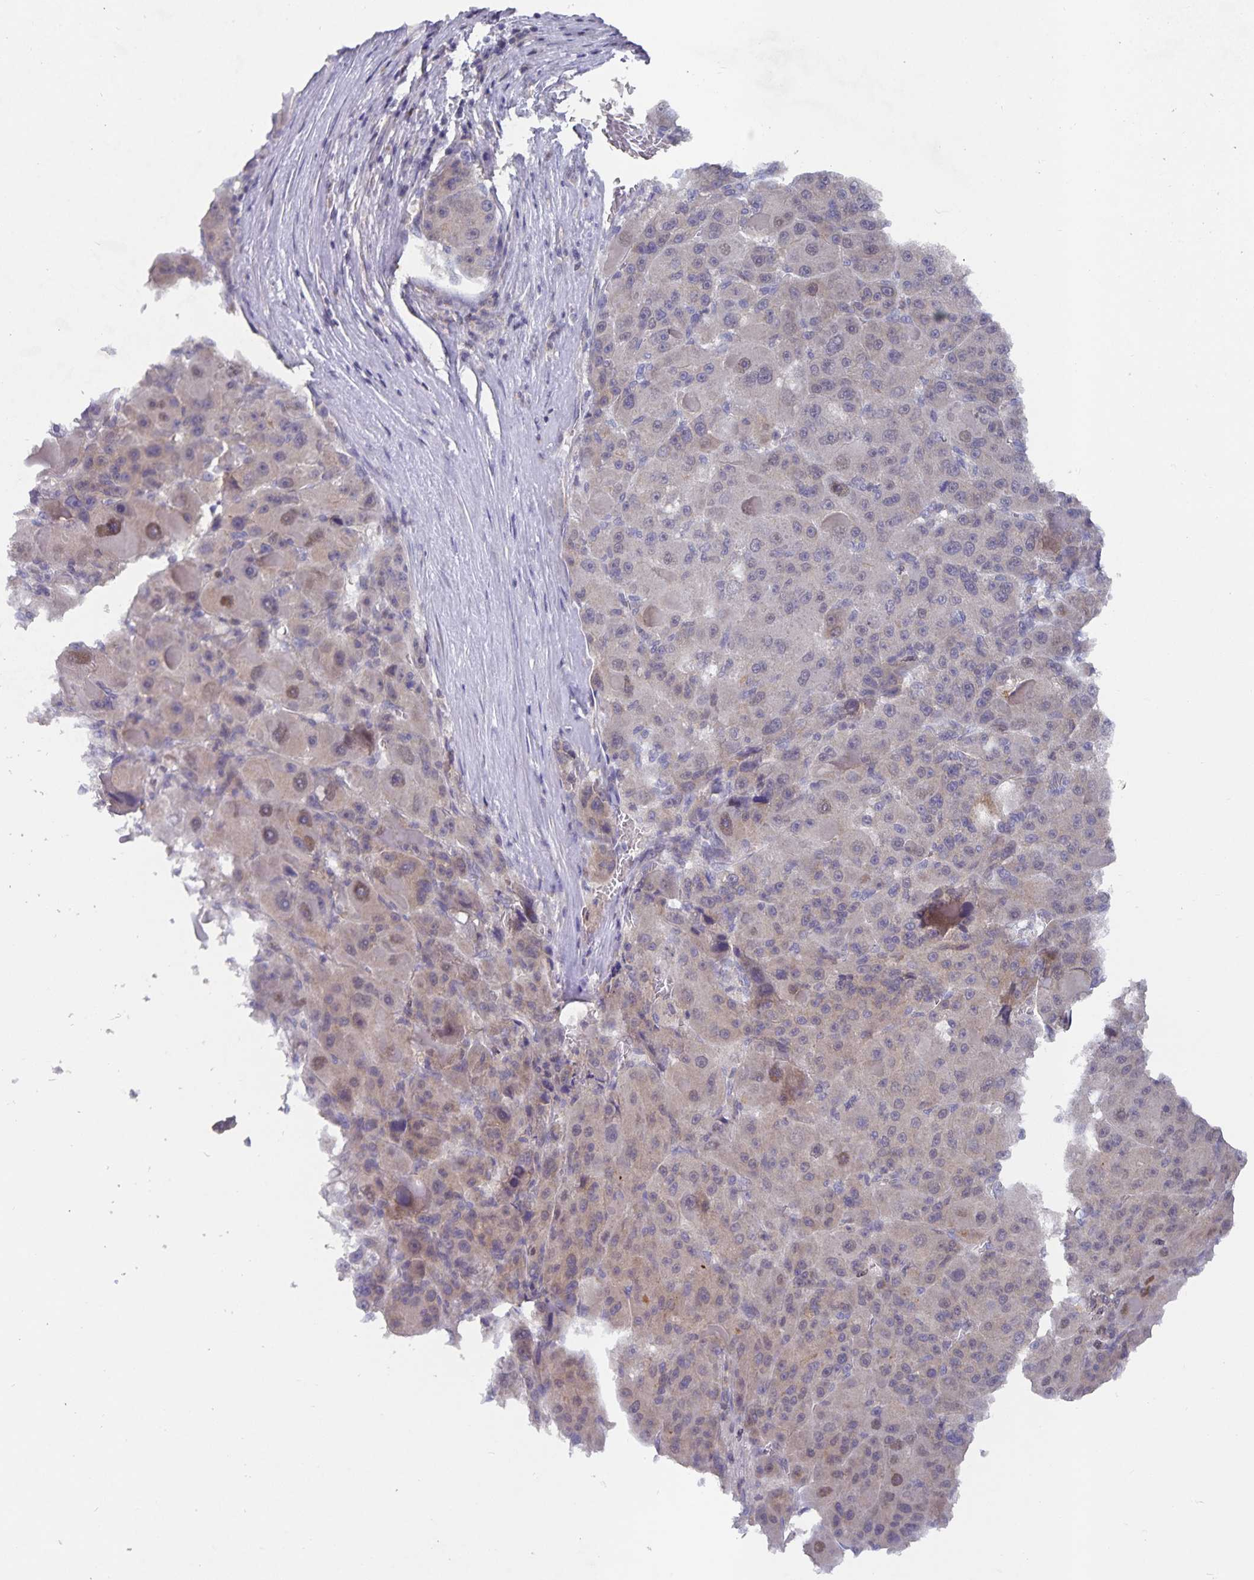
{"staining": {"intensity": "negative", "quantity": "none", "location": "none"}, "tissue": "liver cancer", "cell_type": "Tumor cells", "image_type": "cancer", "snomed": [{"axis": "morphology", "description": "Carcinoma, Hepatocellular, NOS"}, {"axis": "topography", "description": "Liver"}], "caption": "A high-resolution image shows immunohistochemistry staining of liver cancer, which reveals no significant positivity in tumor cells.", "gene": "HEPN1", "patient": {"sex": "male", "age": 76}}